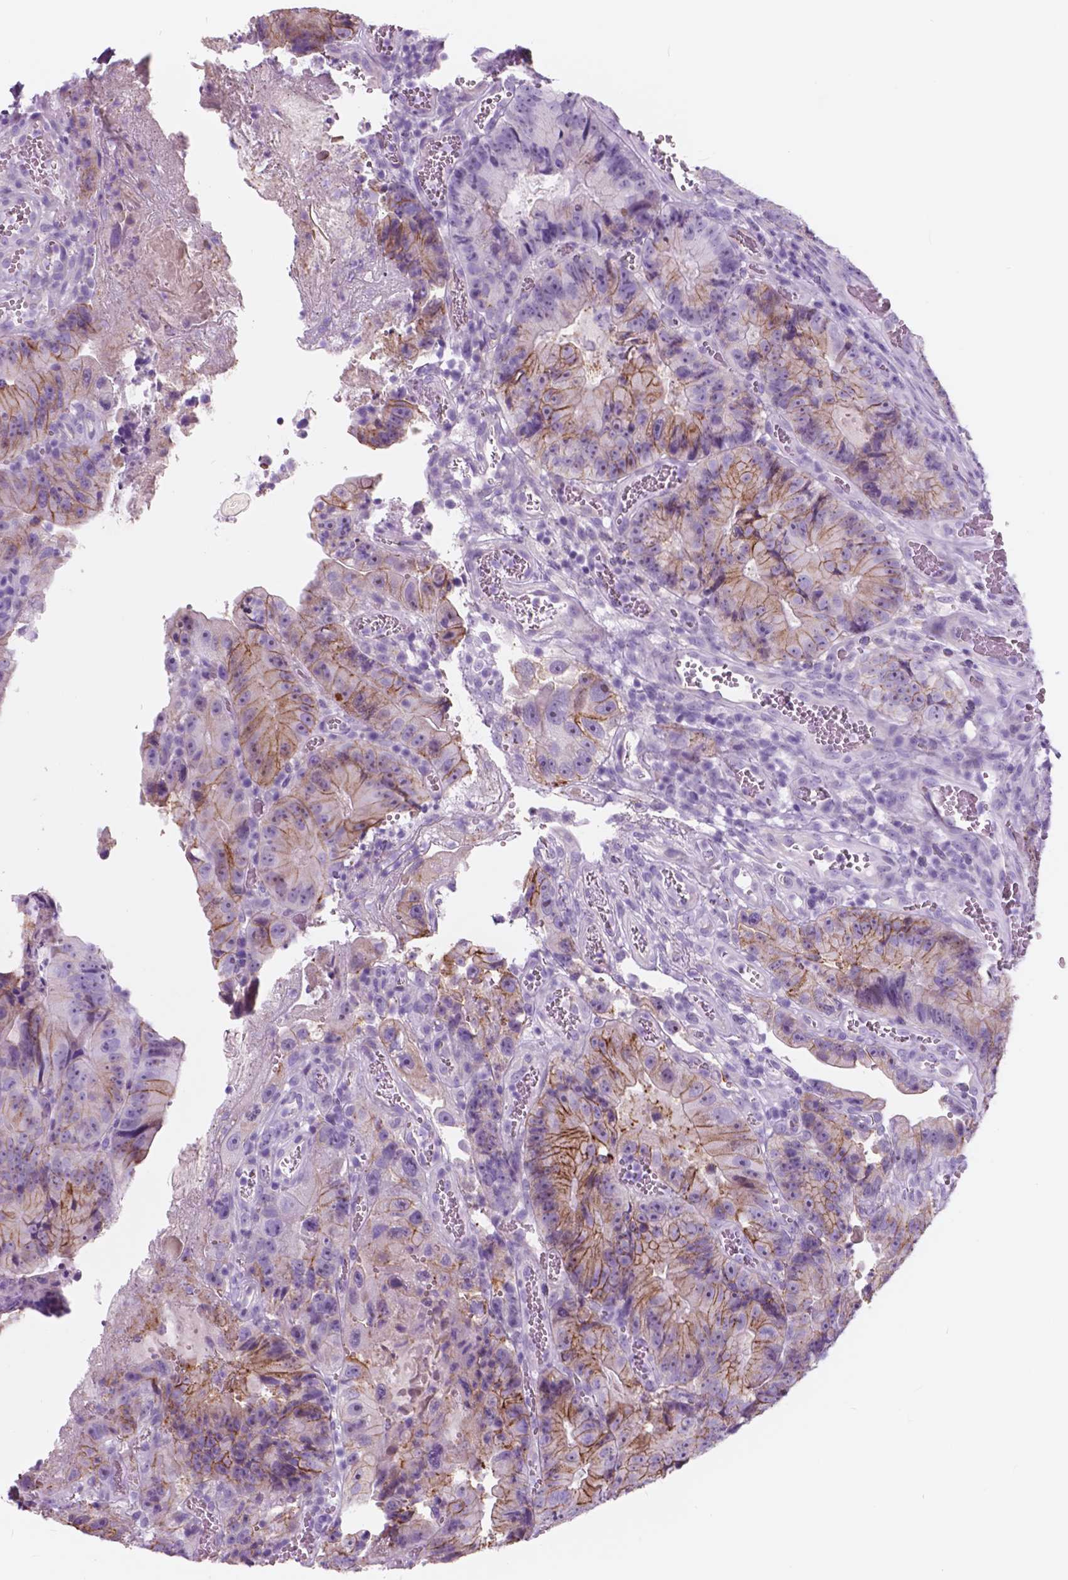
{"staining": {"intensity": "weak", "quantity": "<25%", "location": "cytoplasmic/membranous"}, "tissue": "colorectal cancer", "cell_type": "Tumor cells", "image_type": "cancer", "snomed": [{"axis": "morphology", "description": "Adenocarcinoma, NOS"}, {"axis": "topography", "description": "Colon"}], "caption": "Photomicrograph shows no protein expression in tumor cells of colorectal cancer tissue. (Brightfield microscopy of DAB (3,3'-diaminobenzidine) IHC at high magnification).", "gene": "FXYD2", "patient": {"sex": "female", "age": 86}}